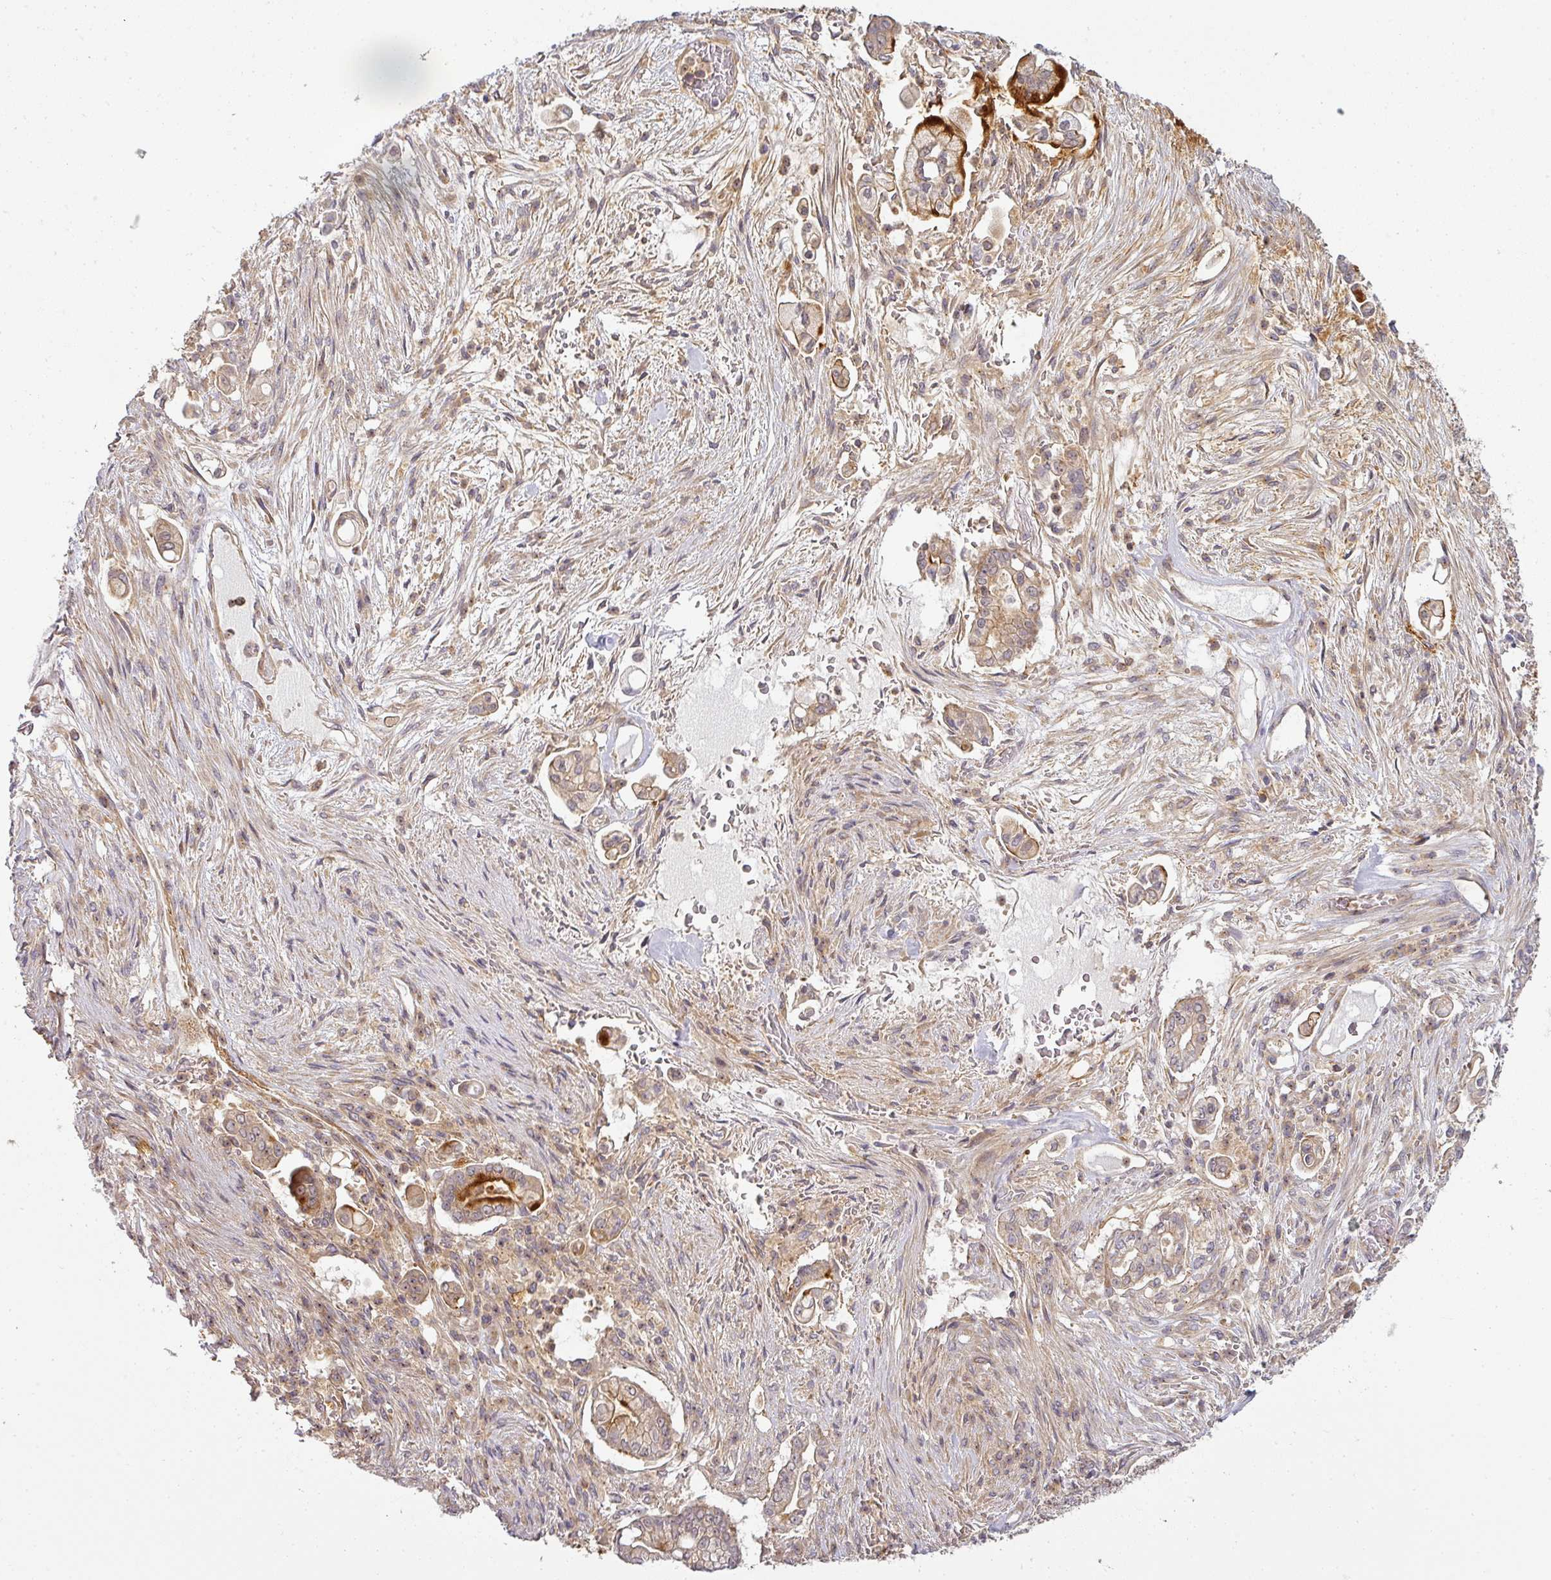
{"staining": {"intensity": "weak", "quantity": "25%-75%", "location": "cytoplasmic/membranous"}, "tissue": "pancreatic cancer", "cell_type": "Tumor cells", "image_type": "cancer", "snomed": [{"axis": "morphology", "description": "Adenocarcinoma, NOS"}, {"axis": "topography", "description": "Pancreas"}], "caption": "Weak cytoplasmic/membranous expression for a protein is appreciated in approximately 25%-75% of tumor cells of adenocarcinoma (pancreatic) using IHC.", "gene": "NIN", "patient": {"sex": "female", "age": 69}}